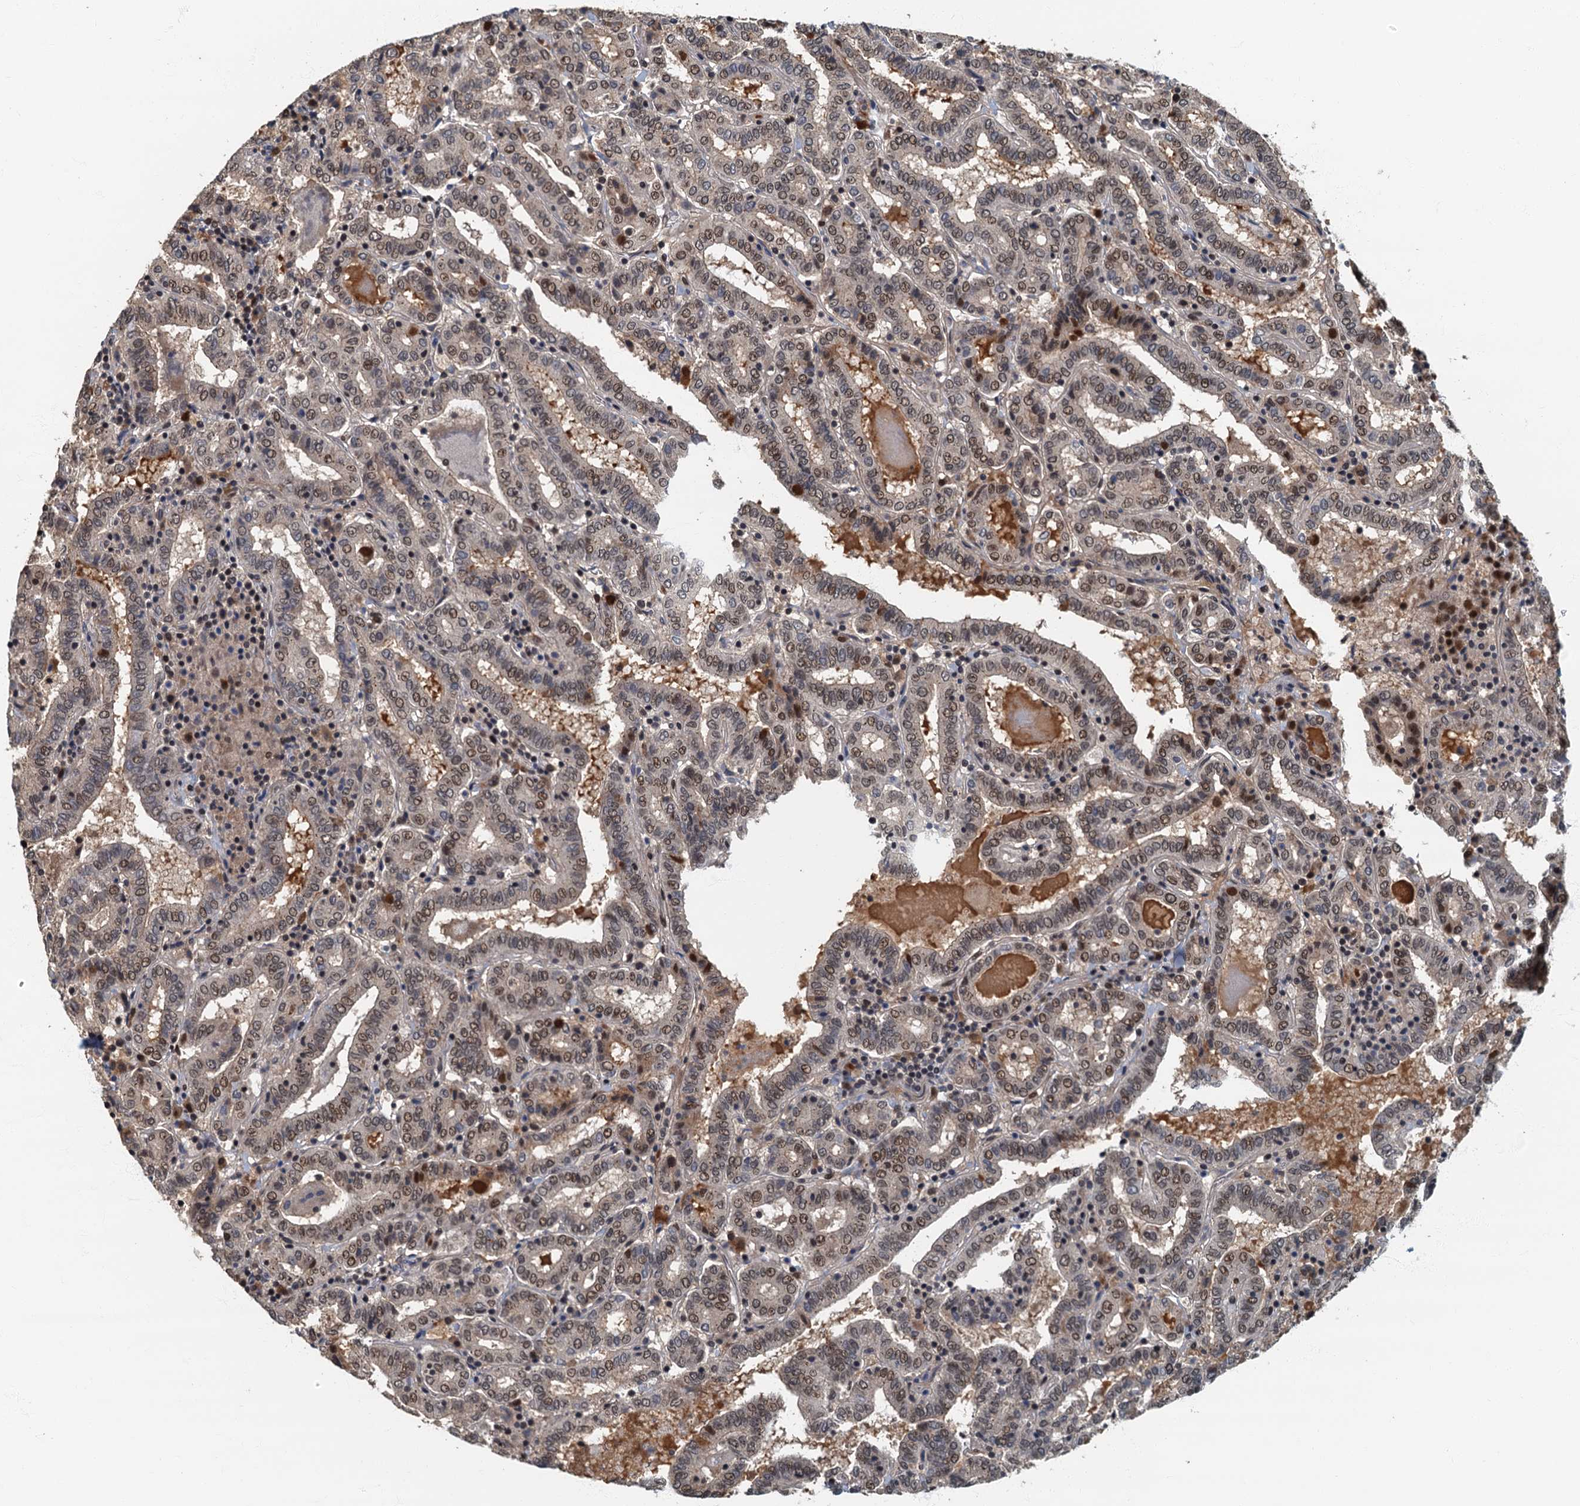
{"staining": {"intensity": "moderate", "quantity": ">75%", "location": "nuclear"}, "tissue": "thyroid cancer", "cell_type": "Tumor cells", "image_type": "cancer", "snomed": [{"axis": "morphology", "description": "Papillary adenocarcinoma, NOS"}, {"axis": "topography", "description": "Thyroid gland"}], "caption": "A histopathology image of thyroid cancer stained for a protein reveals moderate nuclear brown staining in tumor cells.", "gene": "CKAP2L", "patient": {"sex": "female", "age": 72}}